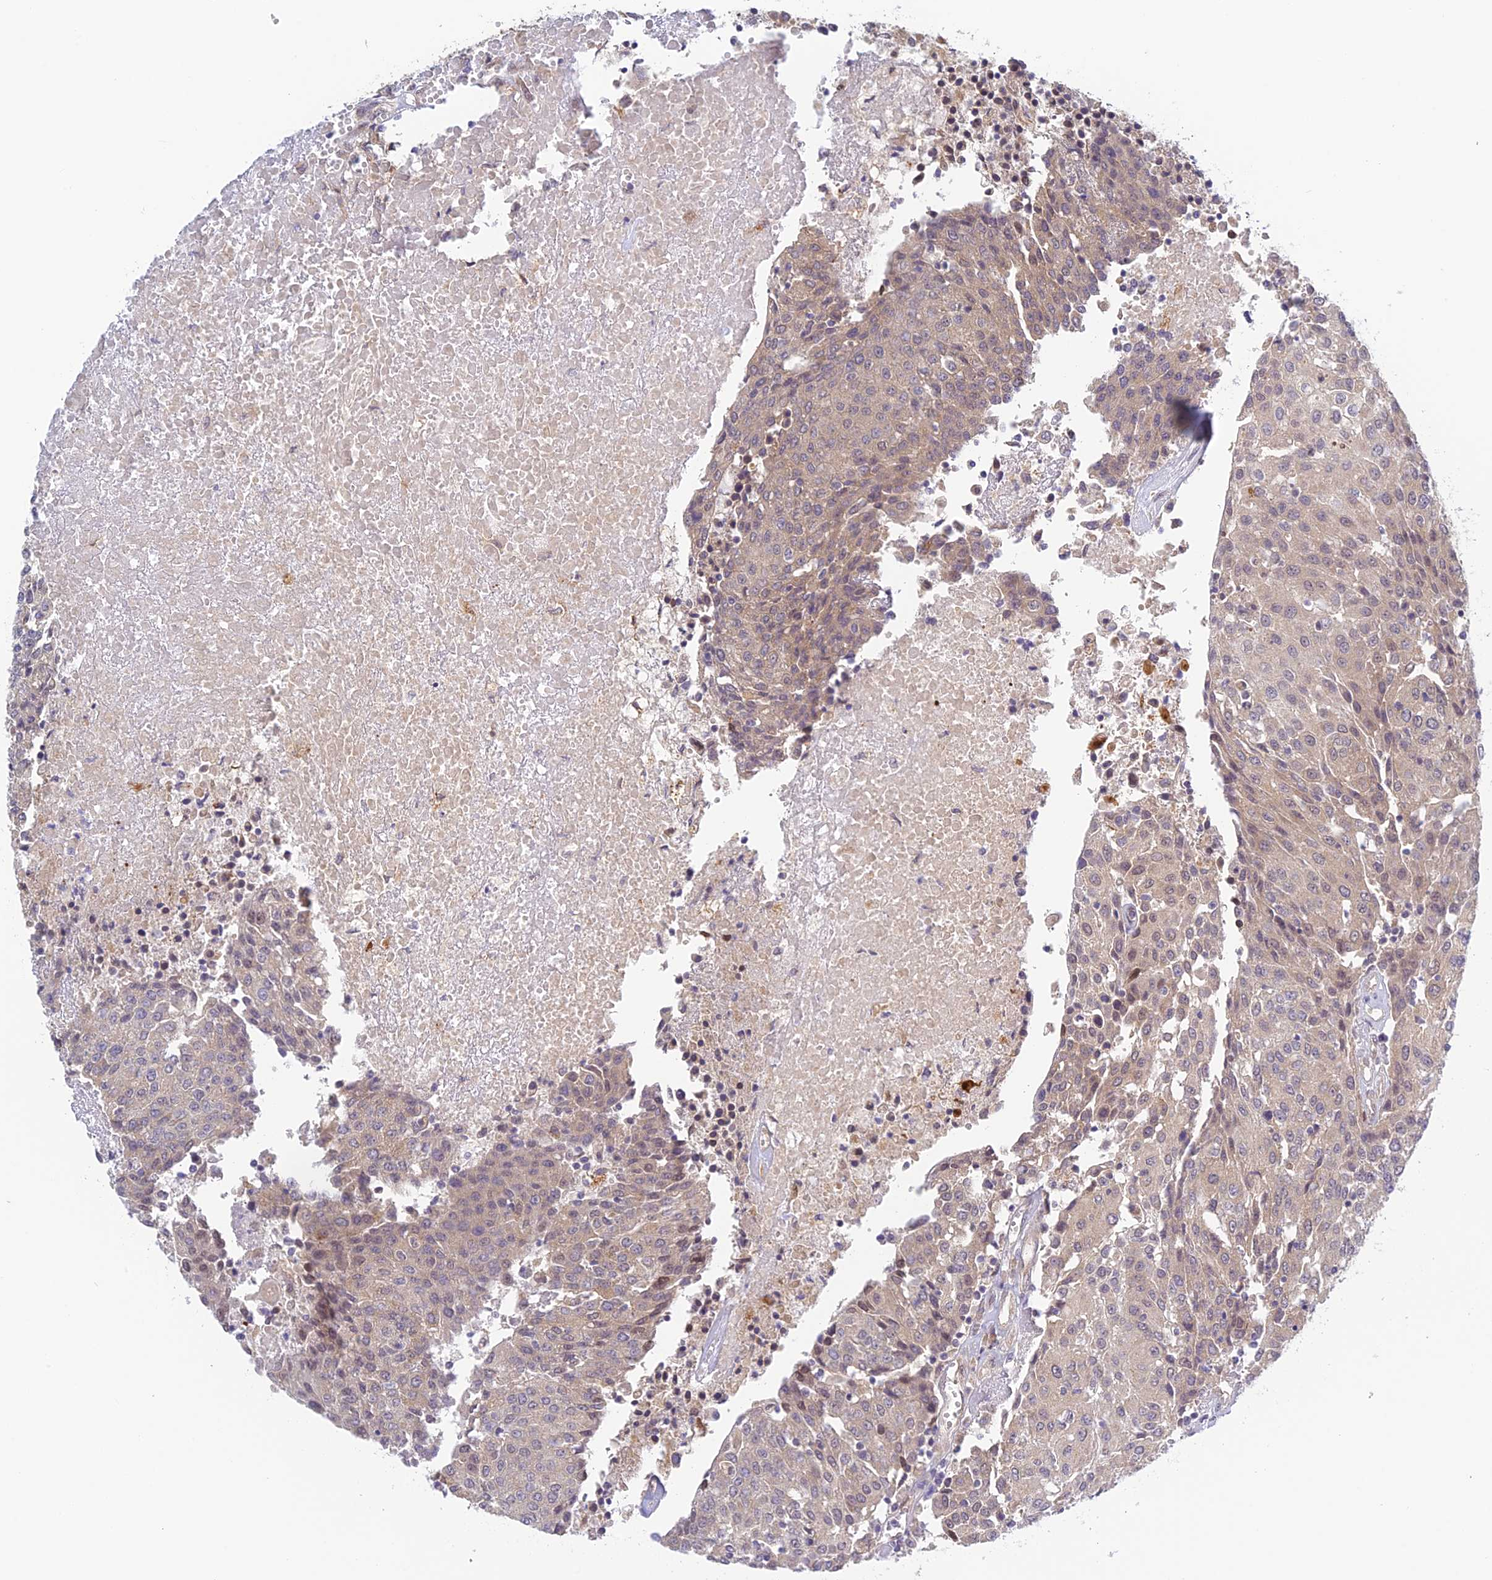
{"staining": {"intensity": "moderate", "quantity": "<25%", "location": "cytoplasmic/membranous,nuclear"}, "tissue": "urothelial cancer", "cell_type": "Tumor cells", "image_type": "cancer", "snomed": [{"axis": "morphology", "description": "Urothelial carcinoma, High grade"}, {"axis": "topography", "description": "Urinary bladder"}], "caption": "Urothelial cancer tissue exhibits moderate cytoplasmic/membranous and nuclear expression in about <25% of tumor cells, visualized by immunohistochemistry.", "gene": "SKIC8", "patient": {"sex": "female", "age": 85}}